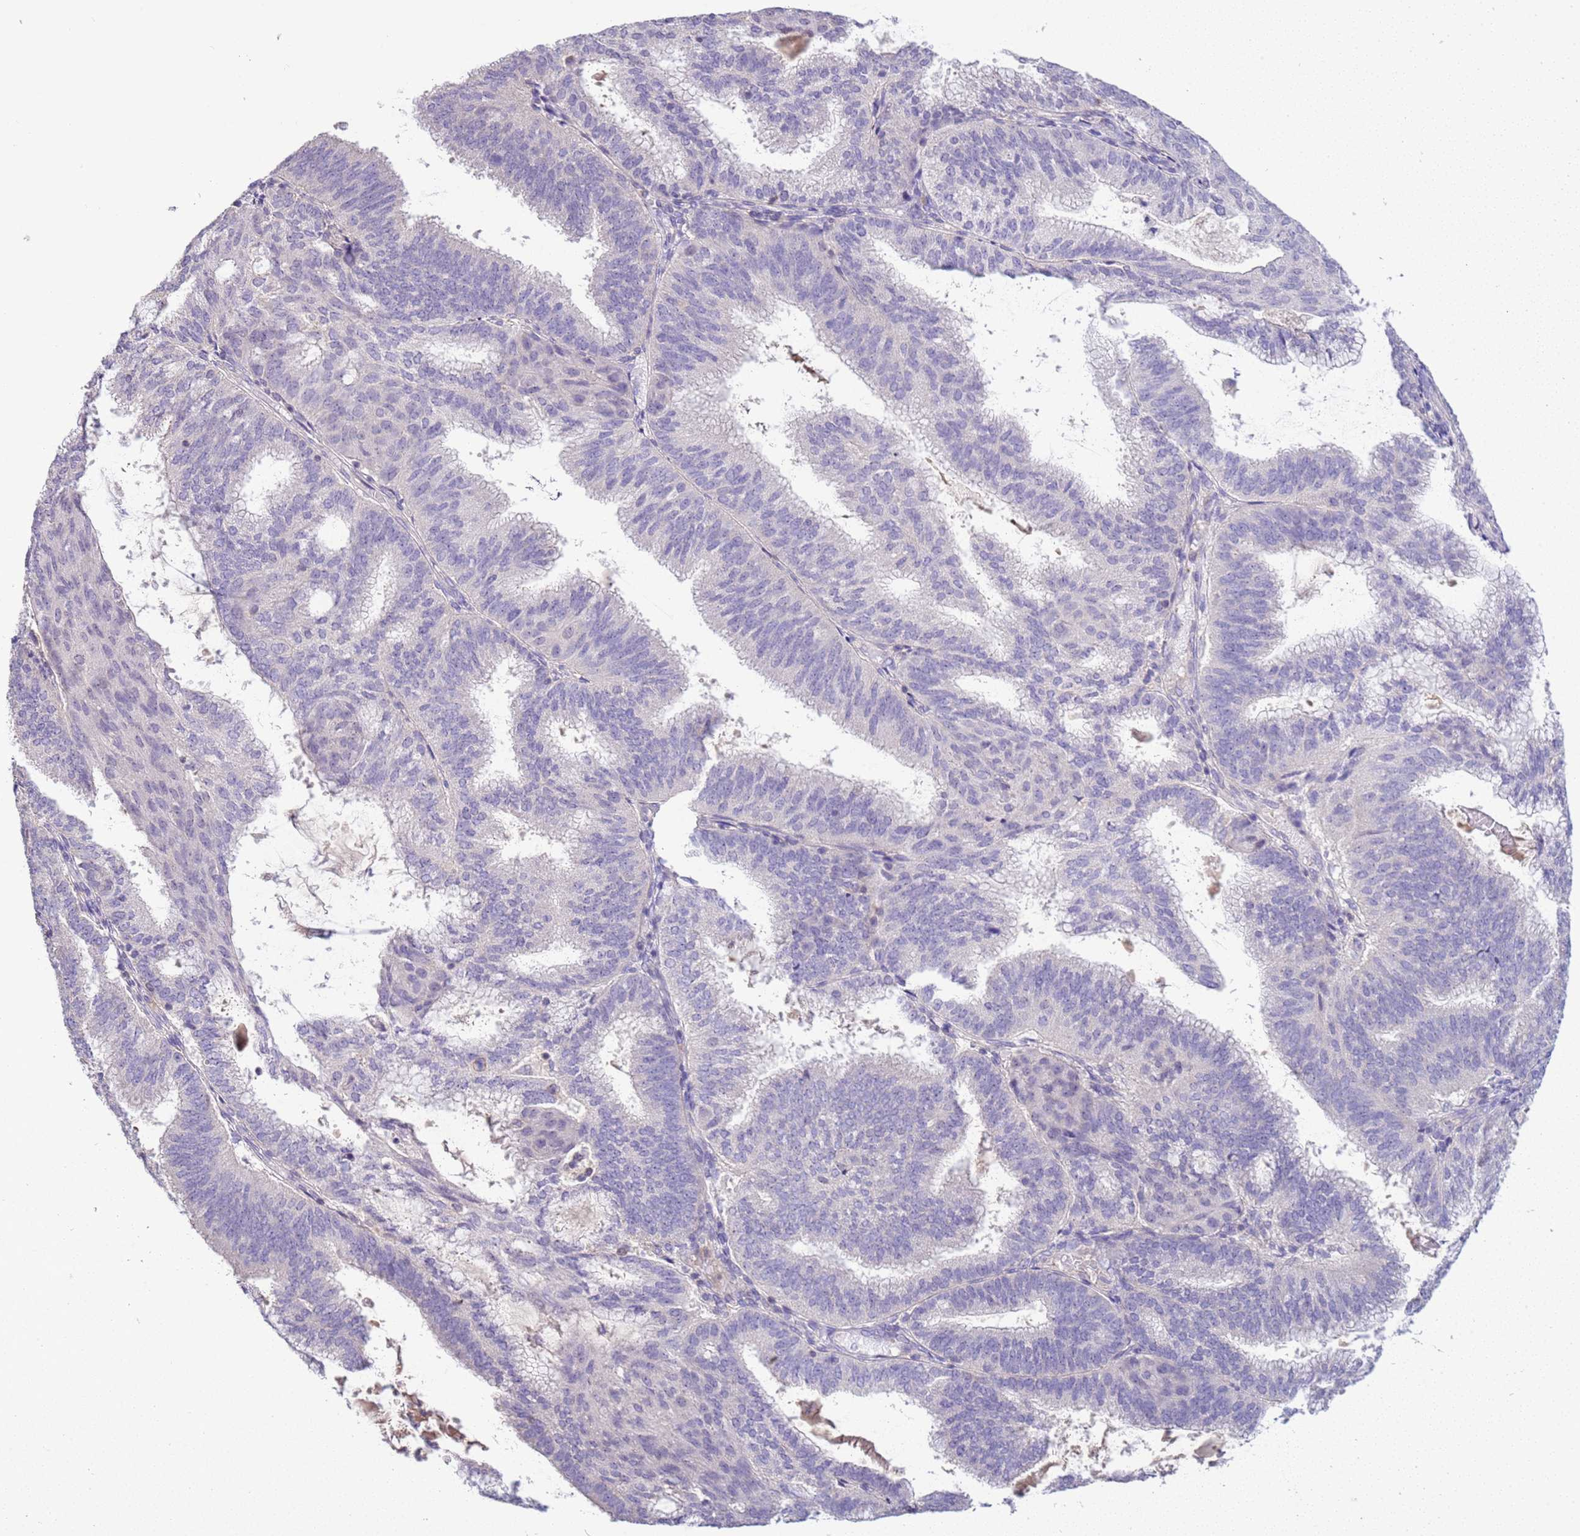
{"staining": {"intensity": "negative", "quantity": "none", "location": "none"}, "tissue": "endometrial cancer", "cell_type": "Tumor cells", "image_type": "cancer", "snomed": [{"axis": "morphology", "description": "Adenocarcinoma, NOS"}, {"axis": "topography", "description": "Endometrium"}], "caption": "Histopathology image shows no significant protein staining in tumor cells of adenocarcinoma (endometrial).", "gene": "IL2RG", "patient": {"sex": "female", "age": 49}}